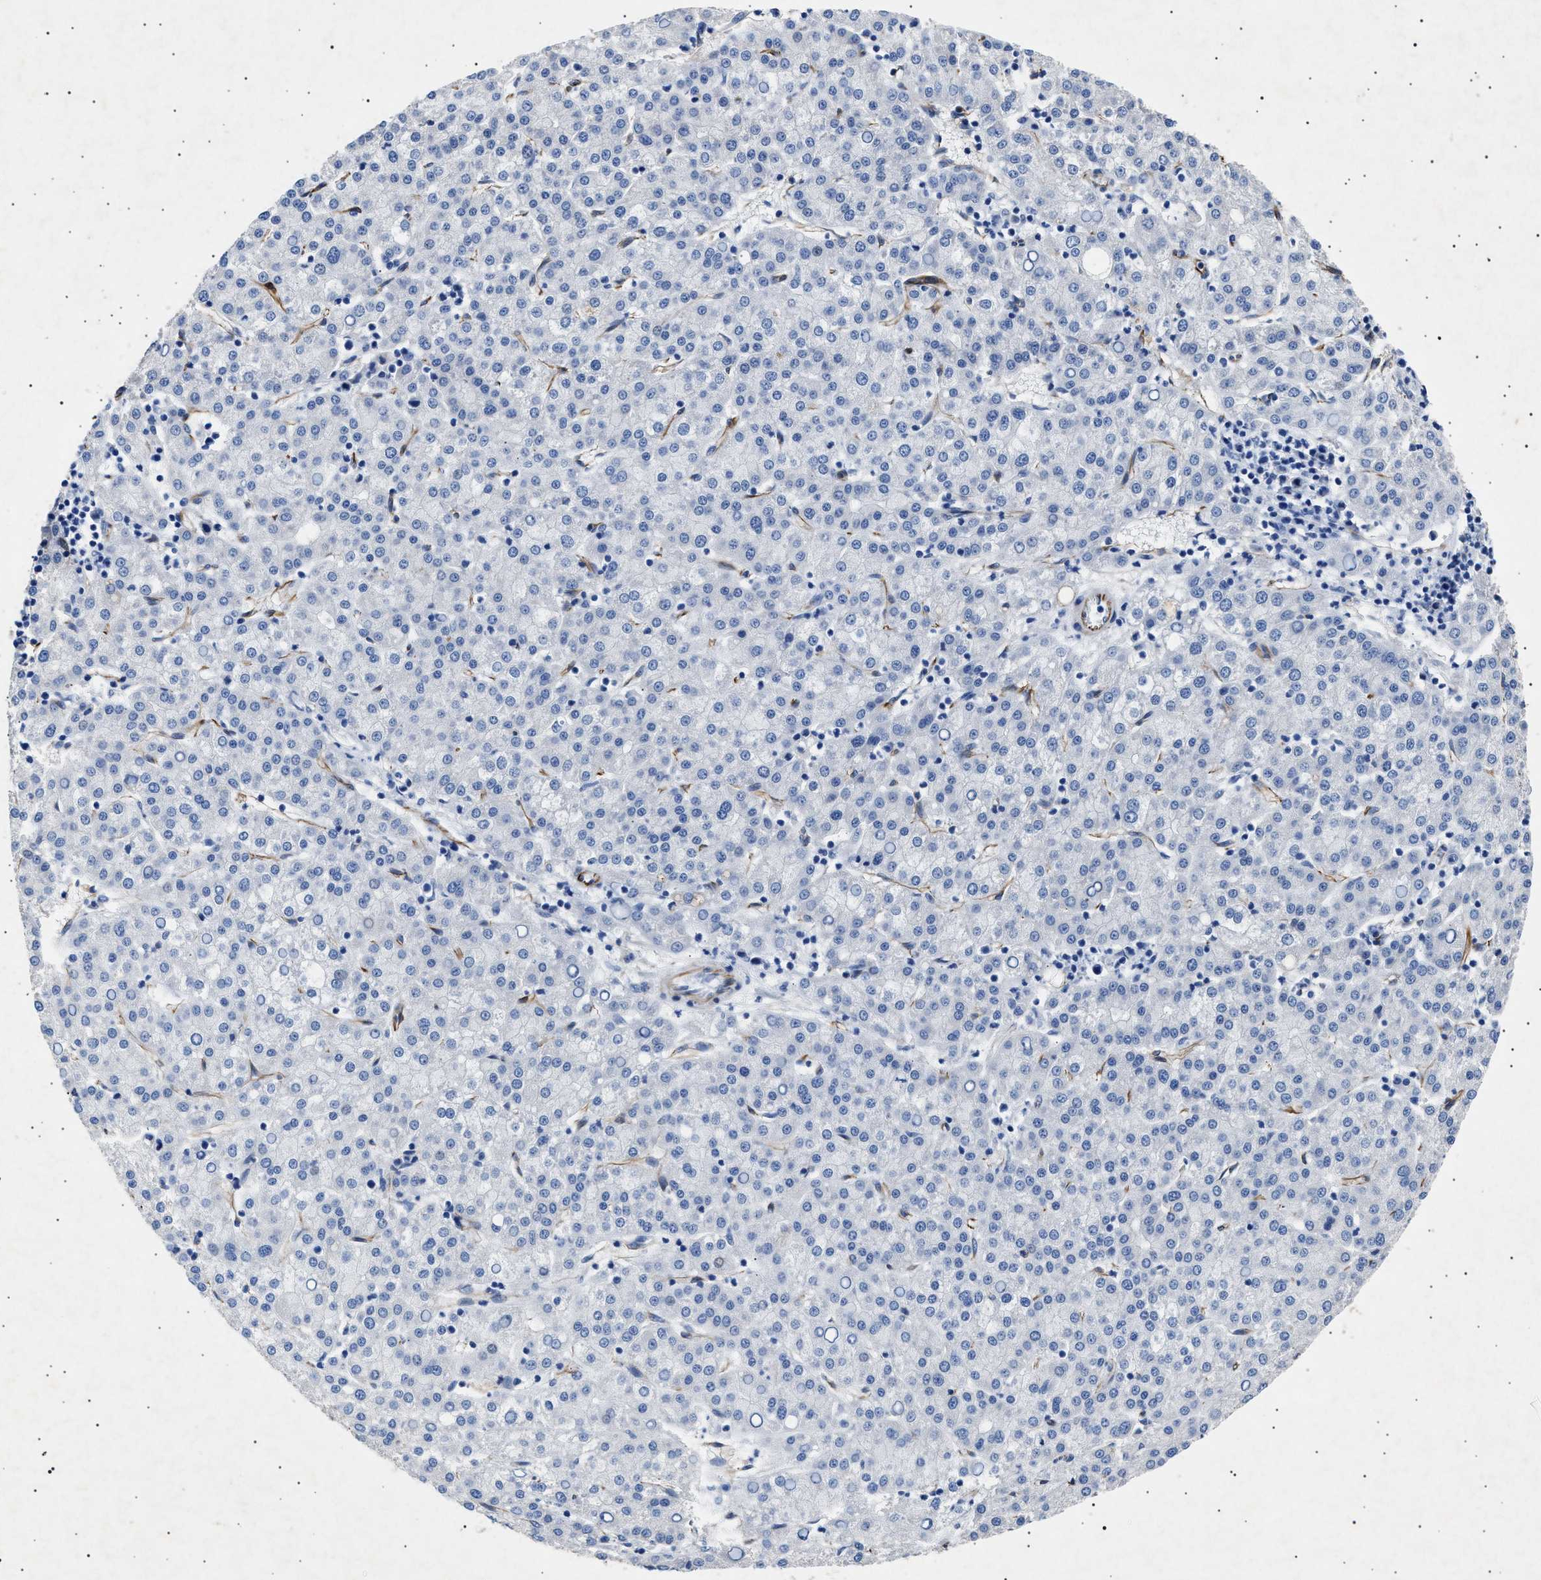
{"staining": {"intensity": "negative", "quantity": "none", "location": "none"}, "tissue": "liver cancer", "cell_type": "Tumor cells", "image_type": "cancer", "snomed": [{"axis": "morphology", "description": "Carcinoma, Hepatocellular, NOS"}, {"axis": "topography", "description": "Liver"}], "caption": "Immunohistochemistry histopathology image of liver cancer stained for a protein (brown), which exhibits no positivity in tumor cells. (DAB immunohistochemistry (IHC) visualized using brightfield microscopy, high magnification).", "gene": "OLFML2A", "patient": {"sex": "female", "age": 58}}